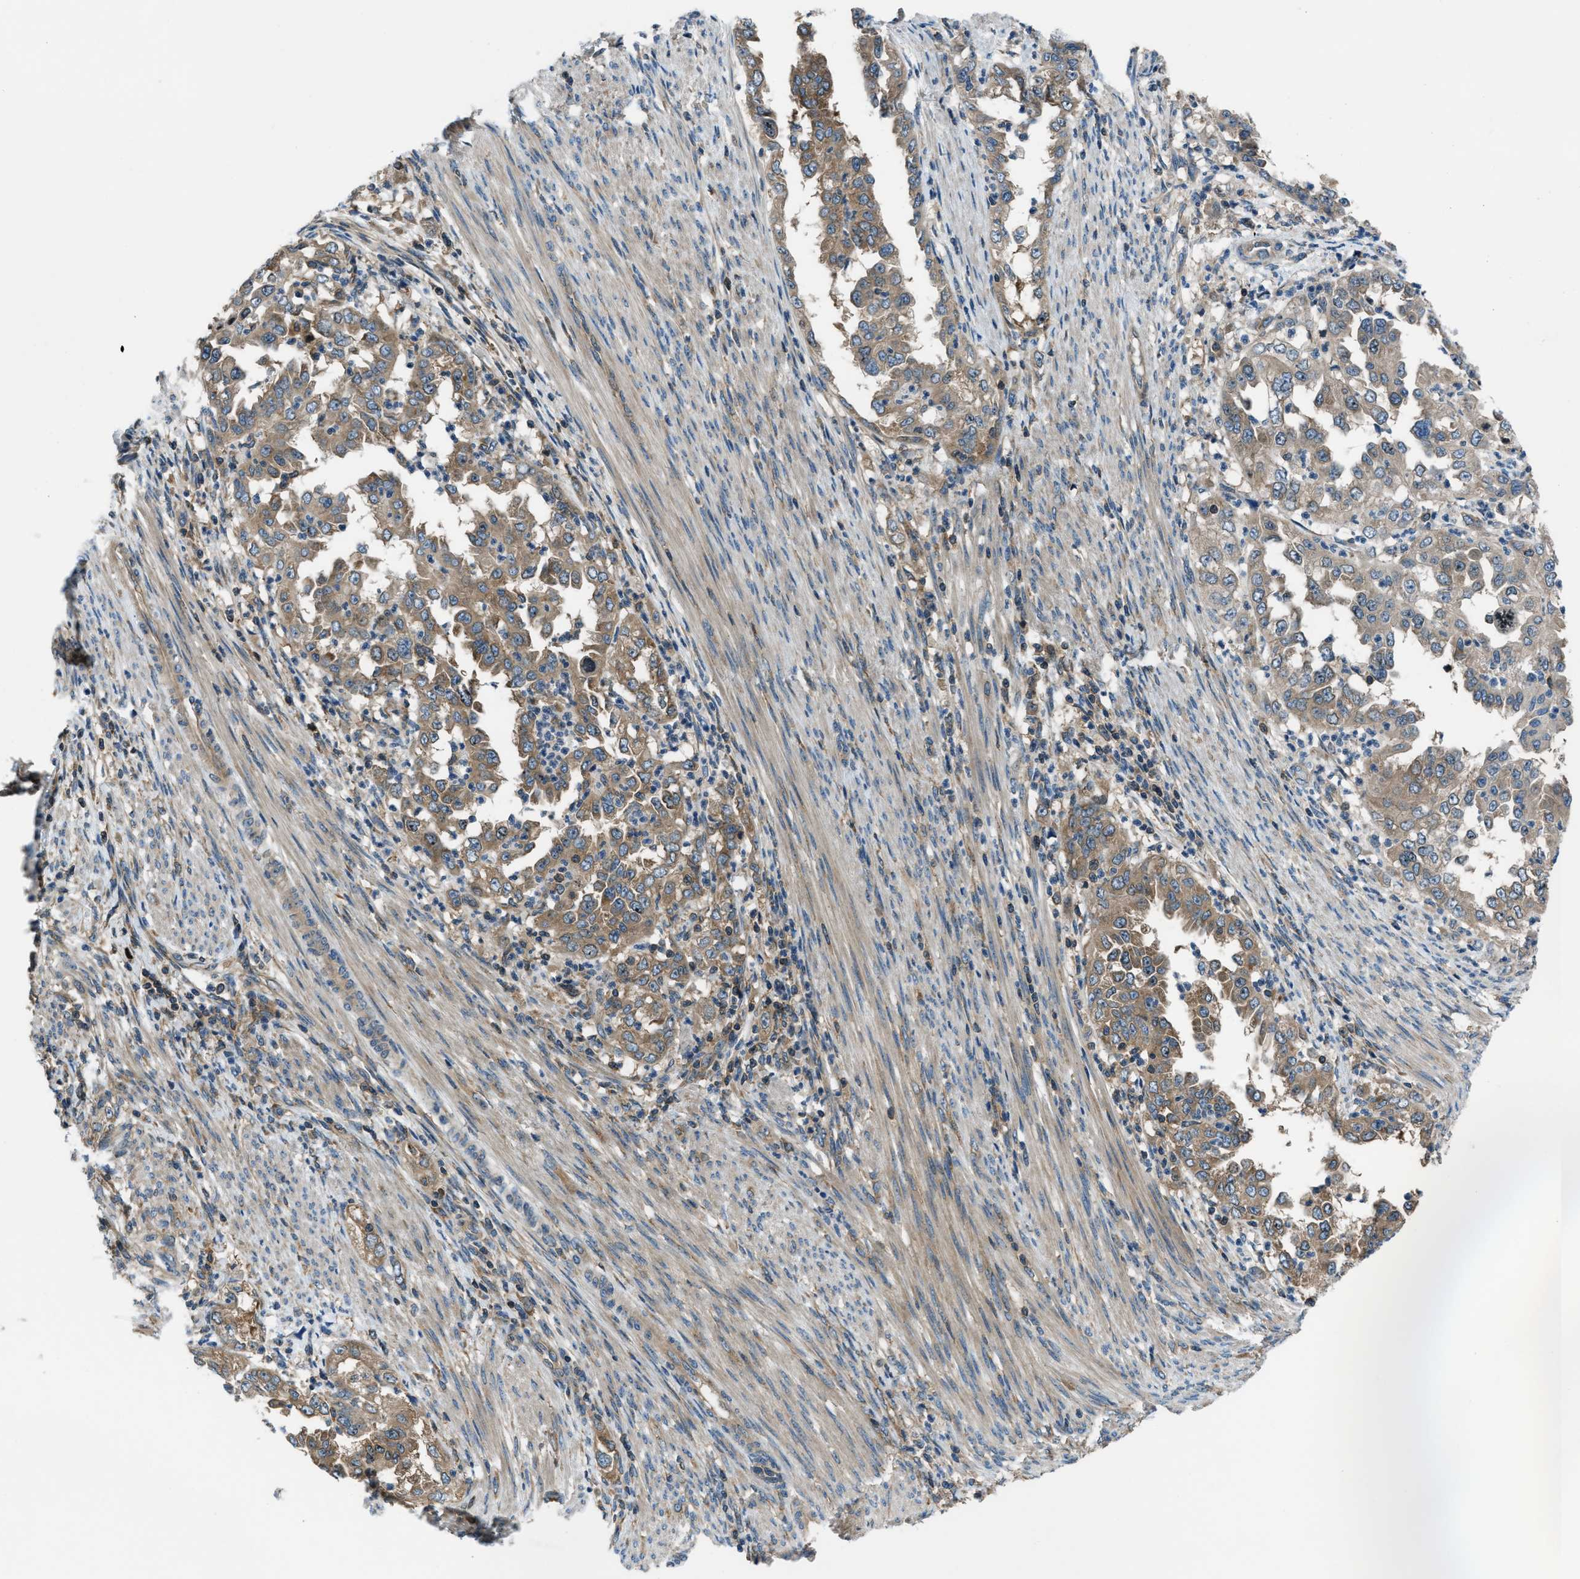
{"staining": {"intensity": "moderate", "quantity": ">75%", "location": "cytoplasmic/membranous"}, "tissue": "endometrial cancer", "cell_type": "Tumor cells", "image_type": "cancer", "snomed": [{"axis": "morphology", "description": "Adenocarcinoma, NOS"}, {"axis": "topography", "description": "Endometrium"}], "caption": "Endometrial cancer stained with a protein marker displays moderate staining in tumor cells.", "gene": "ARFGAP2", "patient": {"sex": "female", "age": 85}}